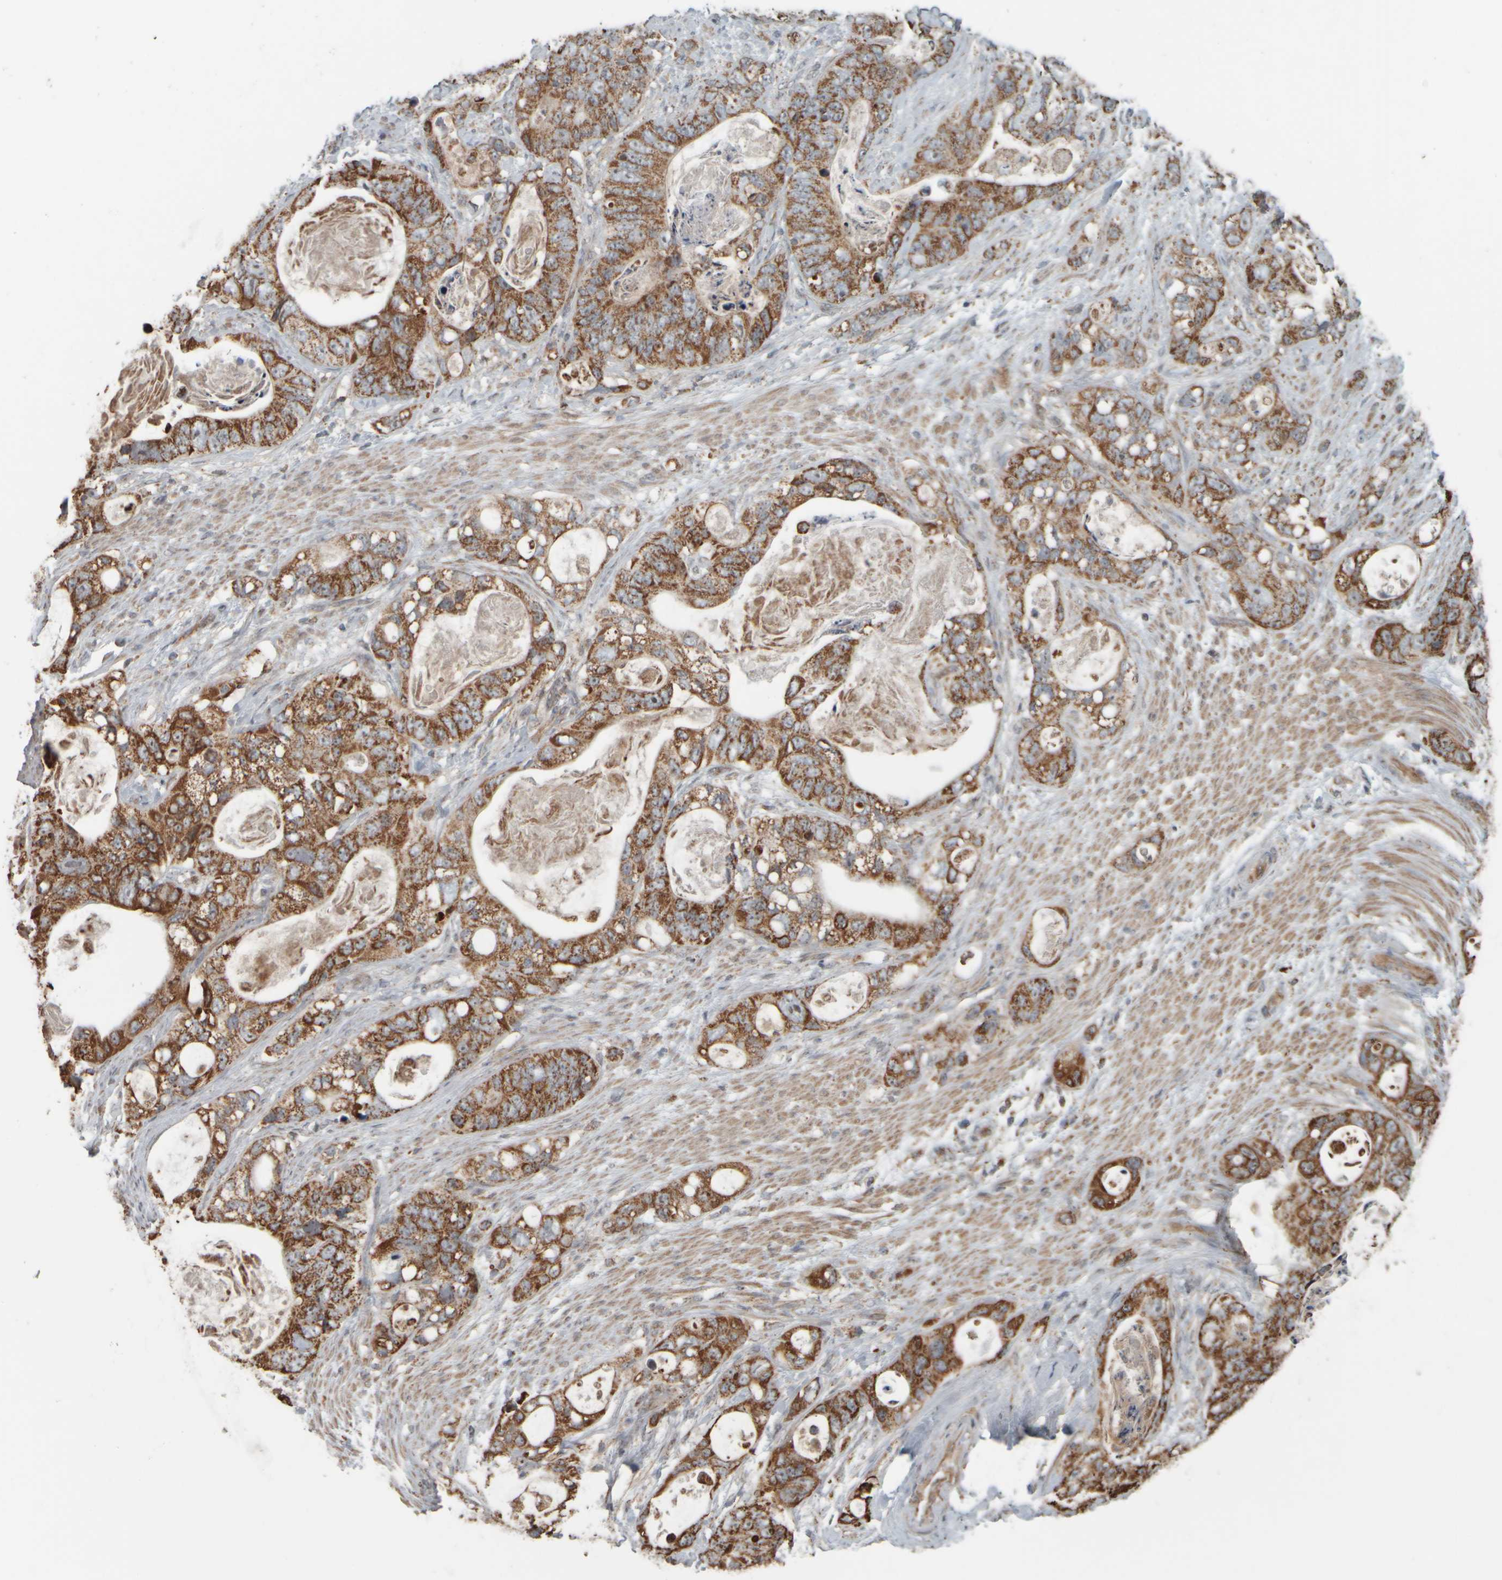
{"staining": {"intensity": "moderate", "quantity": ">75%", "location": "cytoplasmic/membranous"}, "tissue": "stomach cancer", "cell_type": "Tumor cells", "image_type": "cancer", "snomed": [{"axis": "morphology", "description": "Normal tissue, NOS"}, {"axis": "morphology", "description": "Adenocarcinoma, NOS"}, {"axis": "topography", "description": "Stomach"}], "caption": "IHC of stomach cancer (adenocarcinoma) shows medium levels of moderate cytoplasmic/membranous positivity in approximately >75% of tumor cells. (Stains: DAB in brown, nuclei in blue, Microscopy: brightfield microscopy at high magnification).", "gene": "APBB2", "patient": {"sex": "female", "age": 89}}